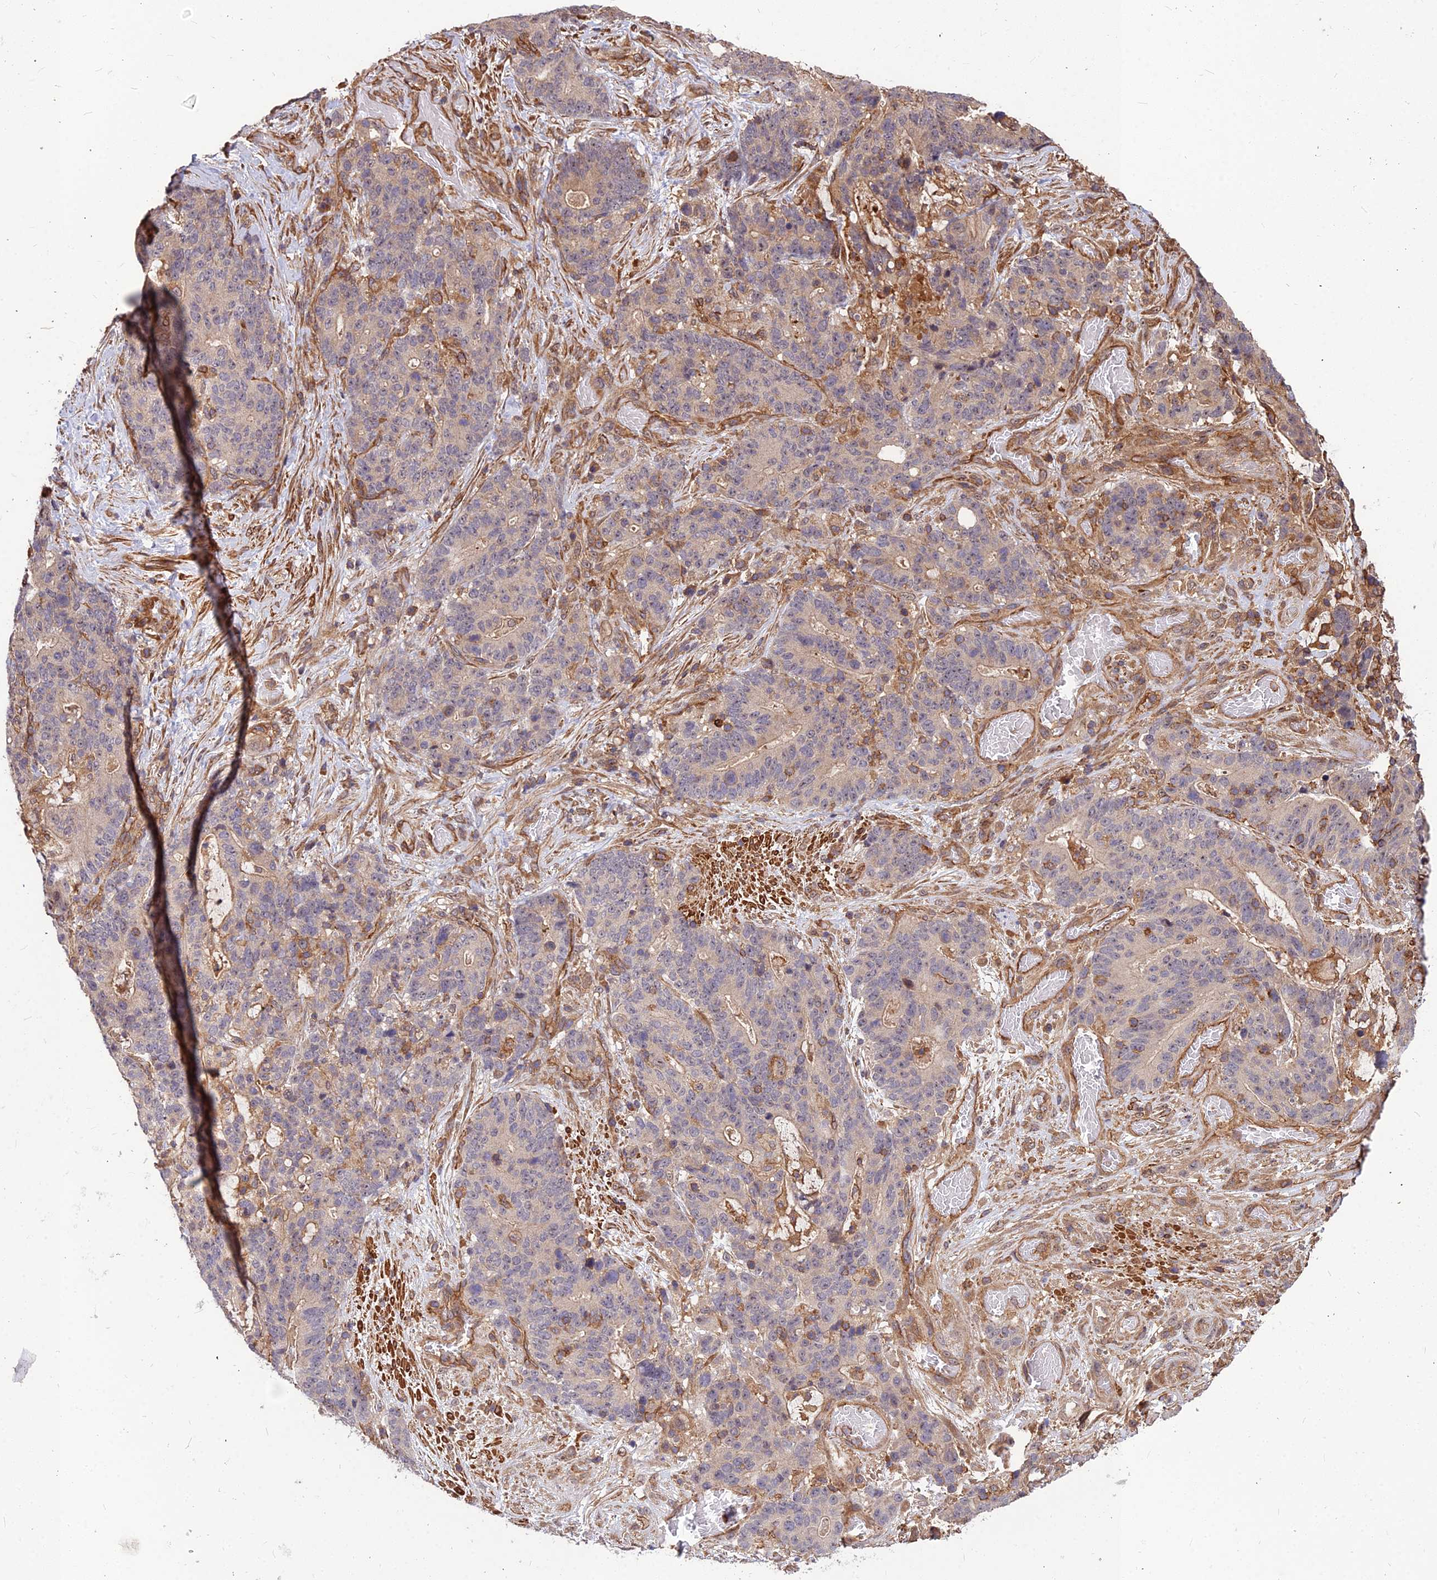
{"staining": {"intensity": "negative", "quantity": "none", "location": "none"}, "tissue": "stomach cancer", "cell_type": "Tumor cells", "image_type": "cancer", "snomed": [{"axis": "morphology", "description": "Normal tissue, NOS"}, {"axis": "morphology", "description": "Adenocarcinoma, NOS"}, {"axis": "topography", "description": "Stomach"}], "caption": "Human adenocarcinoma (stomach) stained for a protein using IHC demonstrates no expression in tumor cells.", "gene": "ZNF467", "patient": {"sex": "female", "age": 64}}